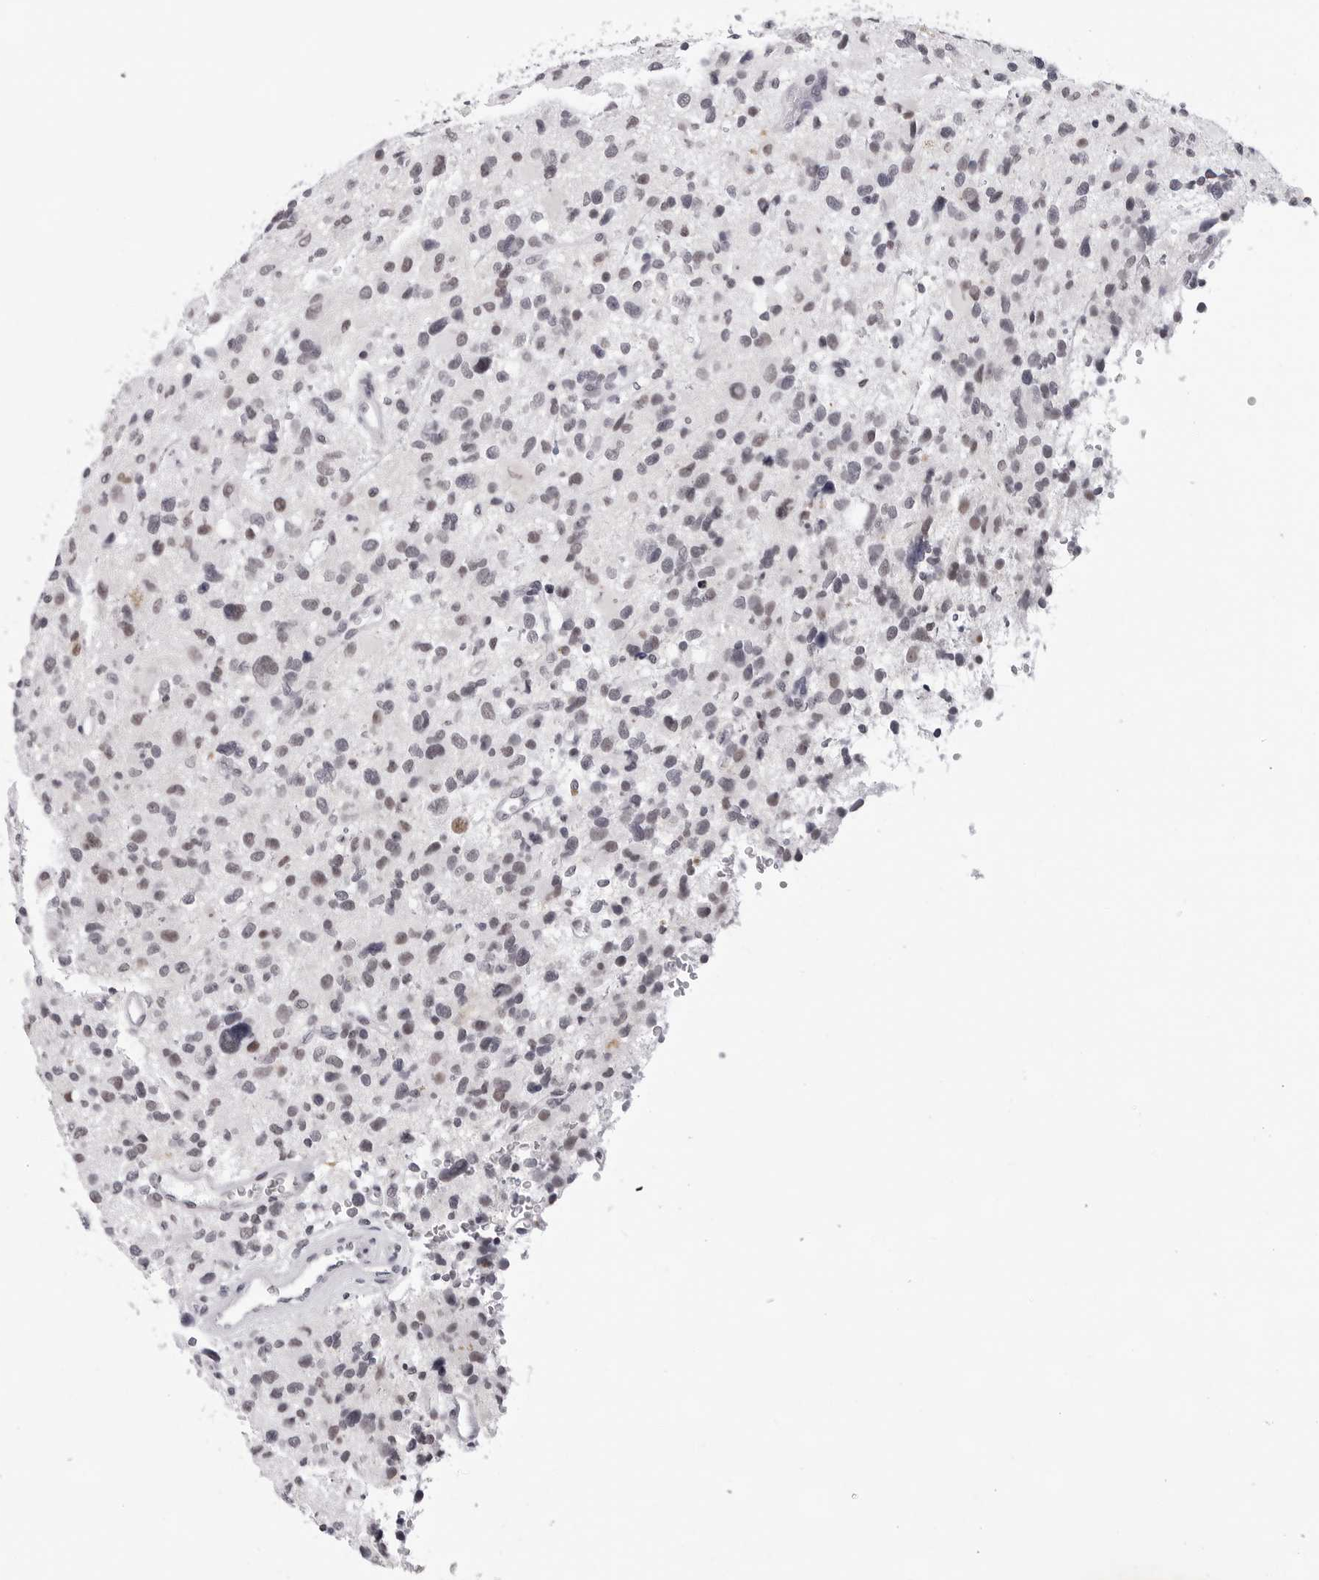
{"staining": {"intensity": "weak", "quantity": ">75%", "location": "nuclear"}, "tissue": "glioma", "cell_type": "Tumor cells", "image_type": "cancer", "snomed": [{"axis": "morphology", "description": "Glioma, malignant, High grade"}, {"axis": "topography", "description": "Brain"}], "caption": "Glioma stained with IHC displays weak nuclear expression in about >75% of tumor cells.", "gene": "SF3B4", "patient": {"sex": "male", "age": 48}}